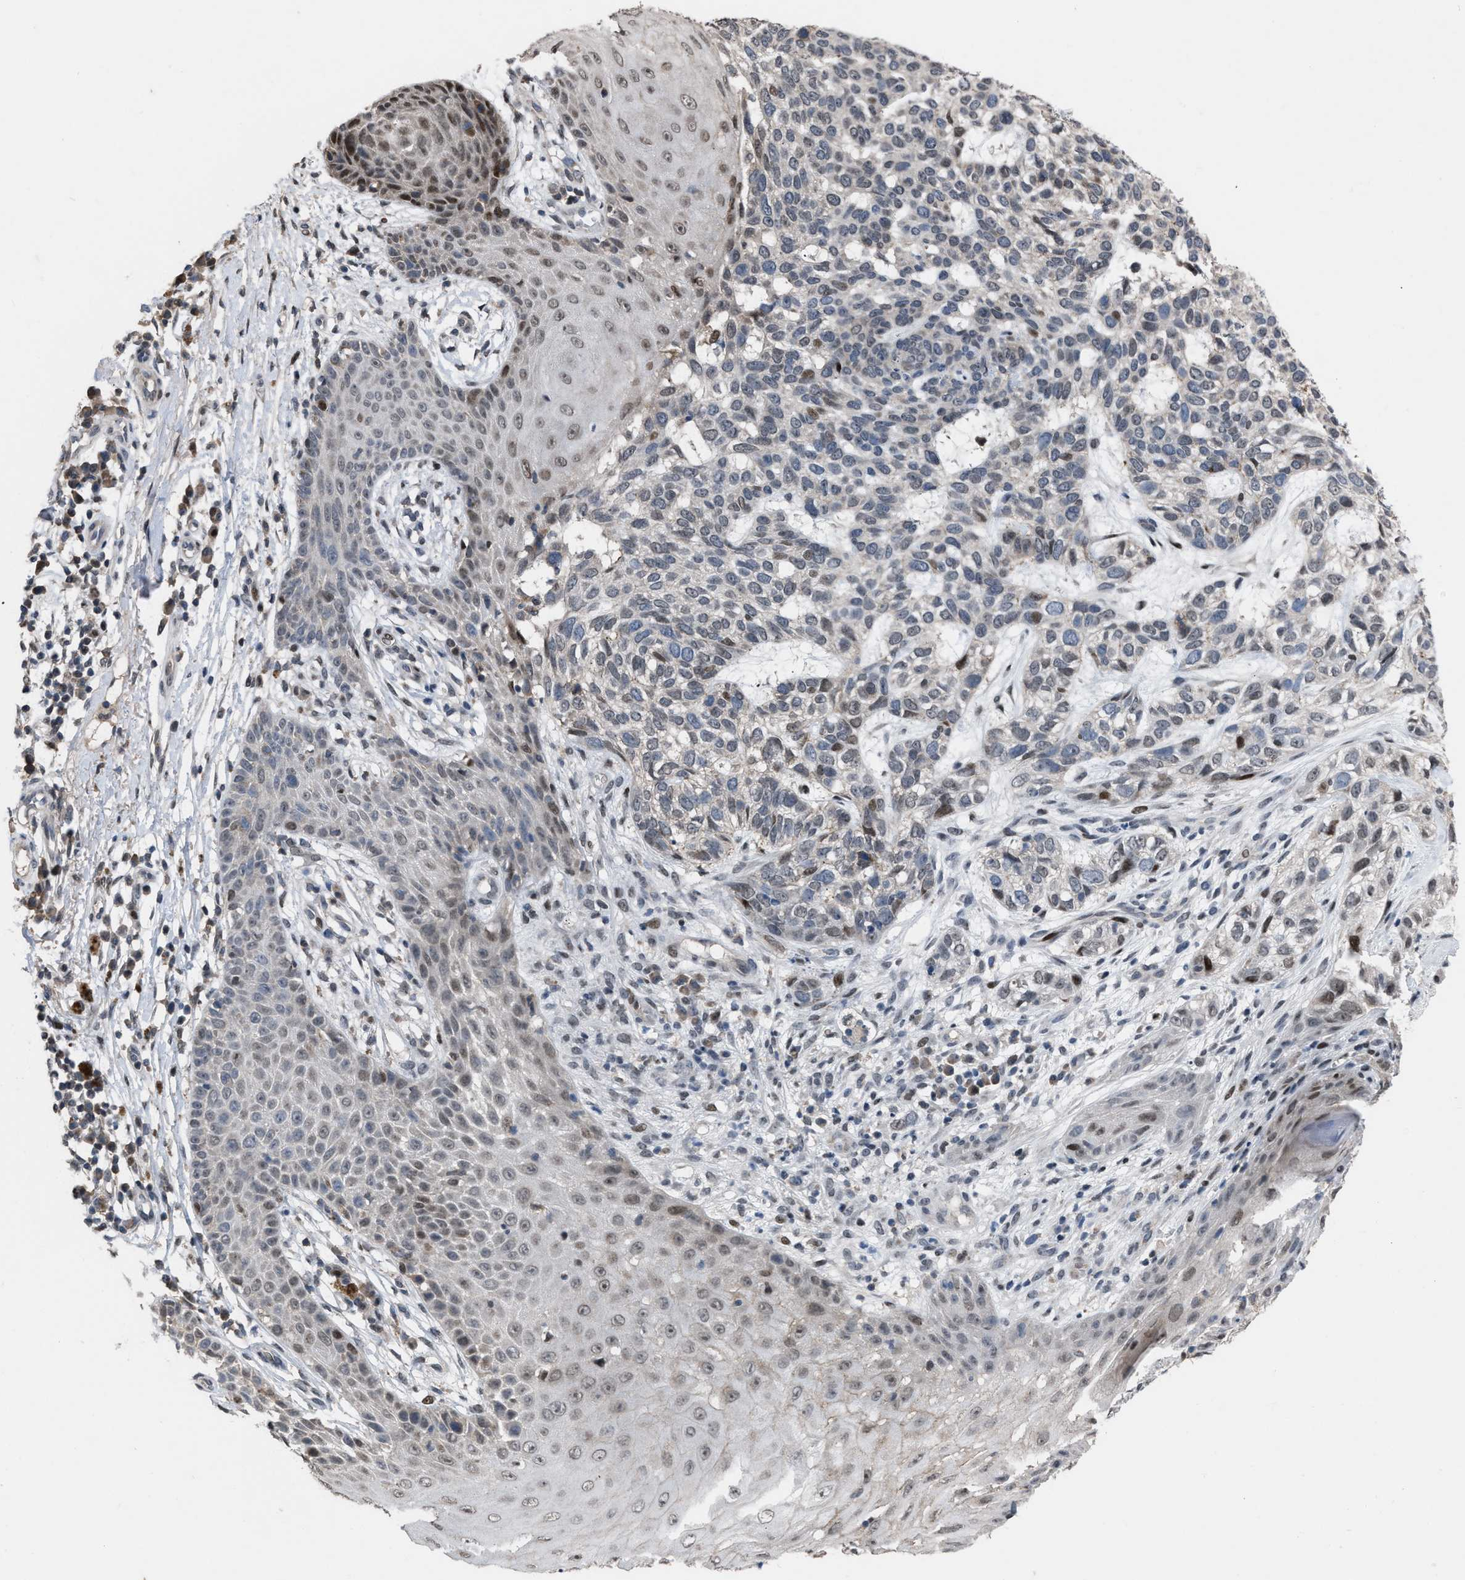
{"staining": {"intensity": "weak", "quantity": "25%-75%", "location": "nuclear"}, "tissue": "skin cancer", "cell_type": "Tumor cells", "image_type": "cancer", "snomed": [{"axis": "morphology", "description": "Normal tissue, NOS"}, {"axis": "morphology", "description": "Basal cell carcinoma"}, {"axis": "topography", "description": "Skin"}], "caption": "Skin basal cell carcinoma tissue exhibits weak nuclear staining in approximately 25%-75% of tumor cells, visualized by immunohistochemistry. (DAB (3,3'-diaminobenzidine) IHC, brown staining for protein, blue staining for nuclei).", "gene": "SETDB1", "patient": {"sex": "male", "age": 79}}